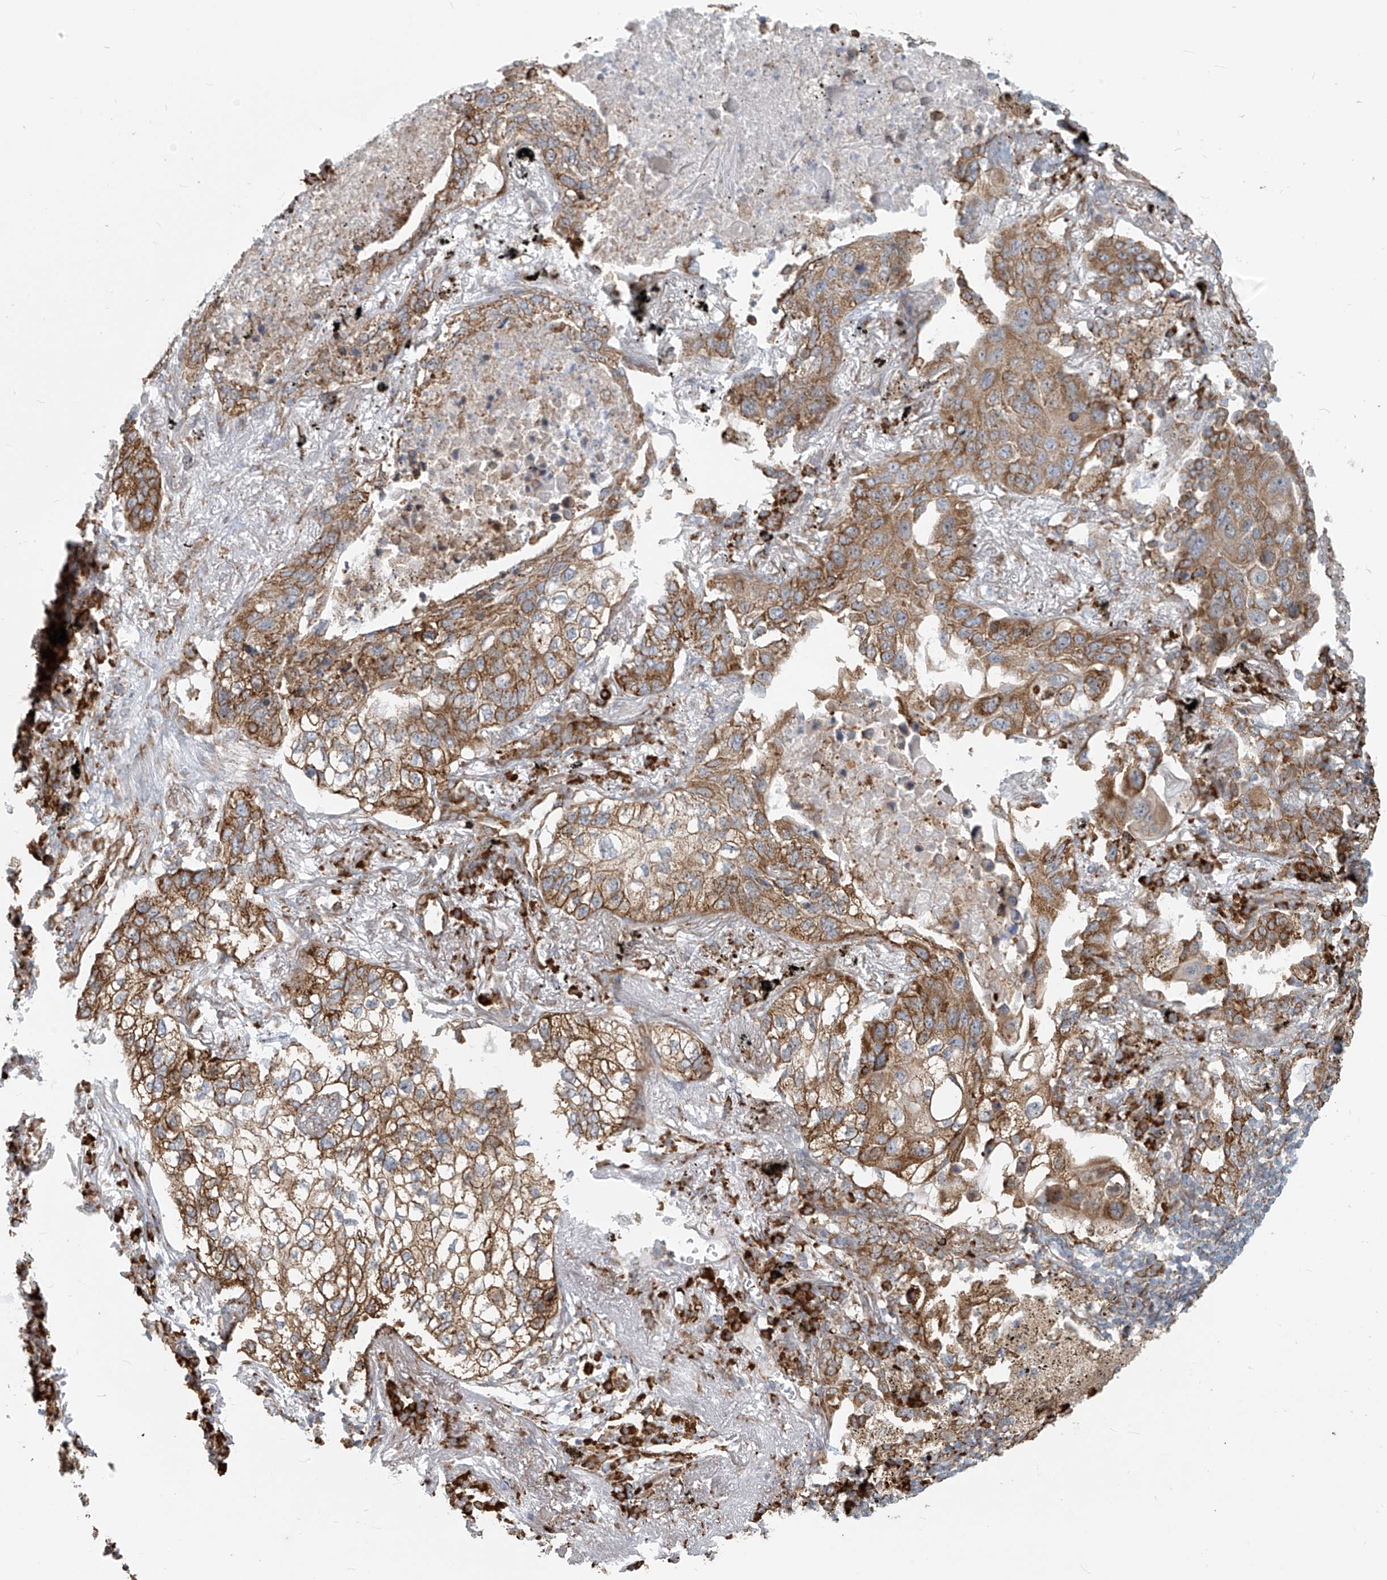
{"staining": {"intensity": "moderate", "quantity": ">75%", "location": "cytoplasmic/membranous"}, "tissue": "lung cancer", "cell_type": "Tumor cells", "image_type": "cancer", "snomed": [{"axis": "morphology", "description": "Squamous cell carcinoma, NOS"}, {"axis": "topography", "description": "Lung"}], "caption": "High-magnification brightfield microscopy of lung cancer (squamous cell carcinoma) stained with DAB (3,3'-diaminobenzidine) (brown) and counterstained with hematoxylin (blue). tumor cells exhibit moderate cytoplasmic/membranous staining is identified in approximately>75% of cells. Ihc stains the protein of interest in brown and the nuclei are stained blue.", "gene": "KATNIP", "patient": {"sex": "female", "age": 63}}